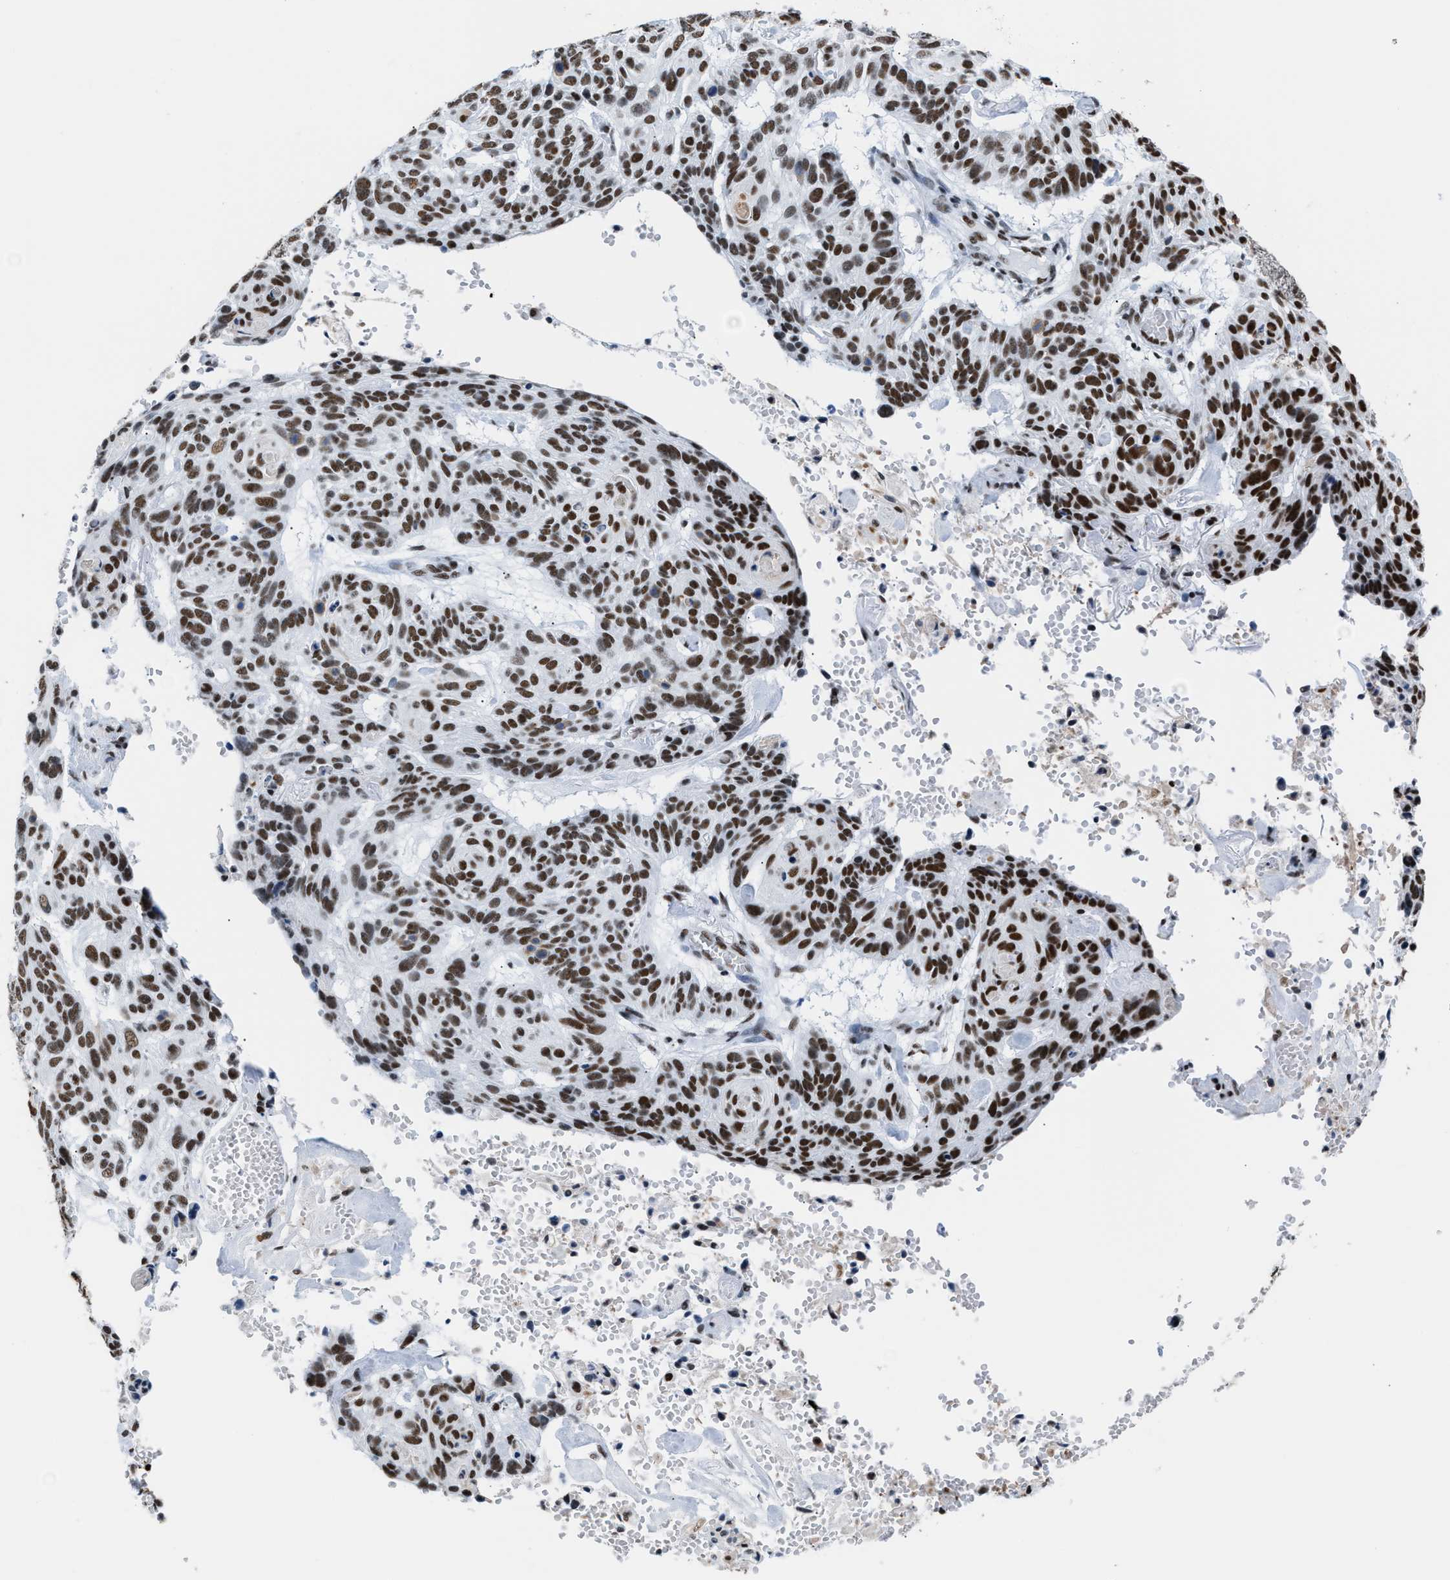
{"staining": {"intensity": "strong", "quantity": "25%-75%", "location": "nuclear"}, "tissue": "skin cancer", "cell_type": "Tumor cells", "image_type": "cancer", "snomed": [{"axis": "morphology", "description": "Basal cell carcinoma"}, {"axis": "topography", "description": "Skin"}], "caption": "Skin cancer (basal cell carcinoma) stained with a protein marker shows strong staining in tumor cells.", "gene": "CCAR2", "patient": {"sex": "male", "age": 85}}